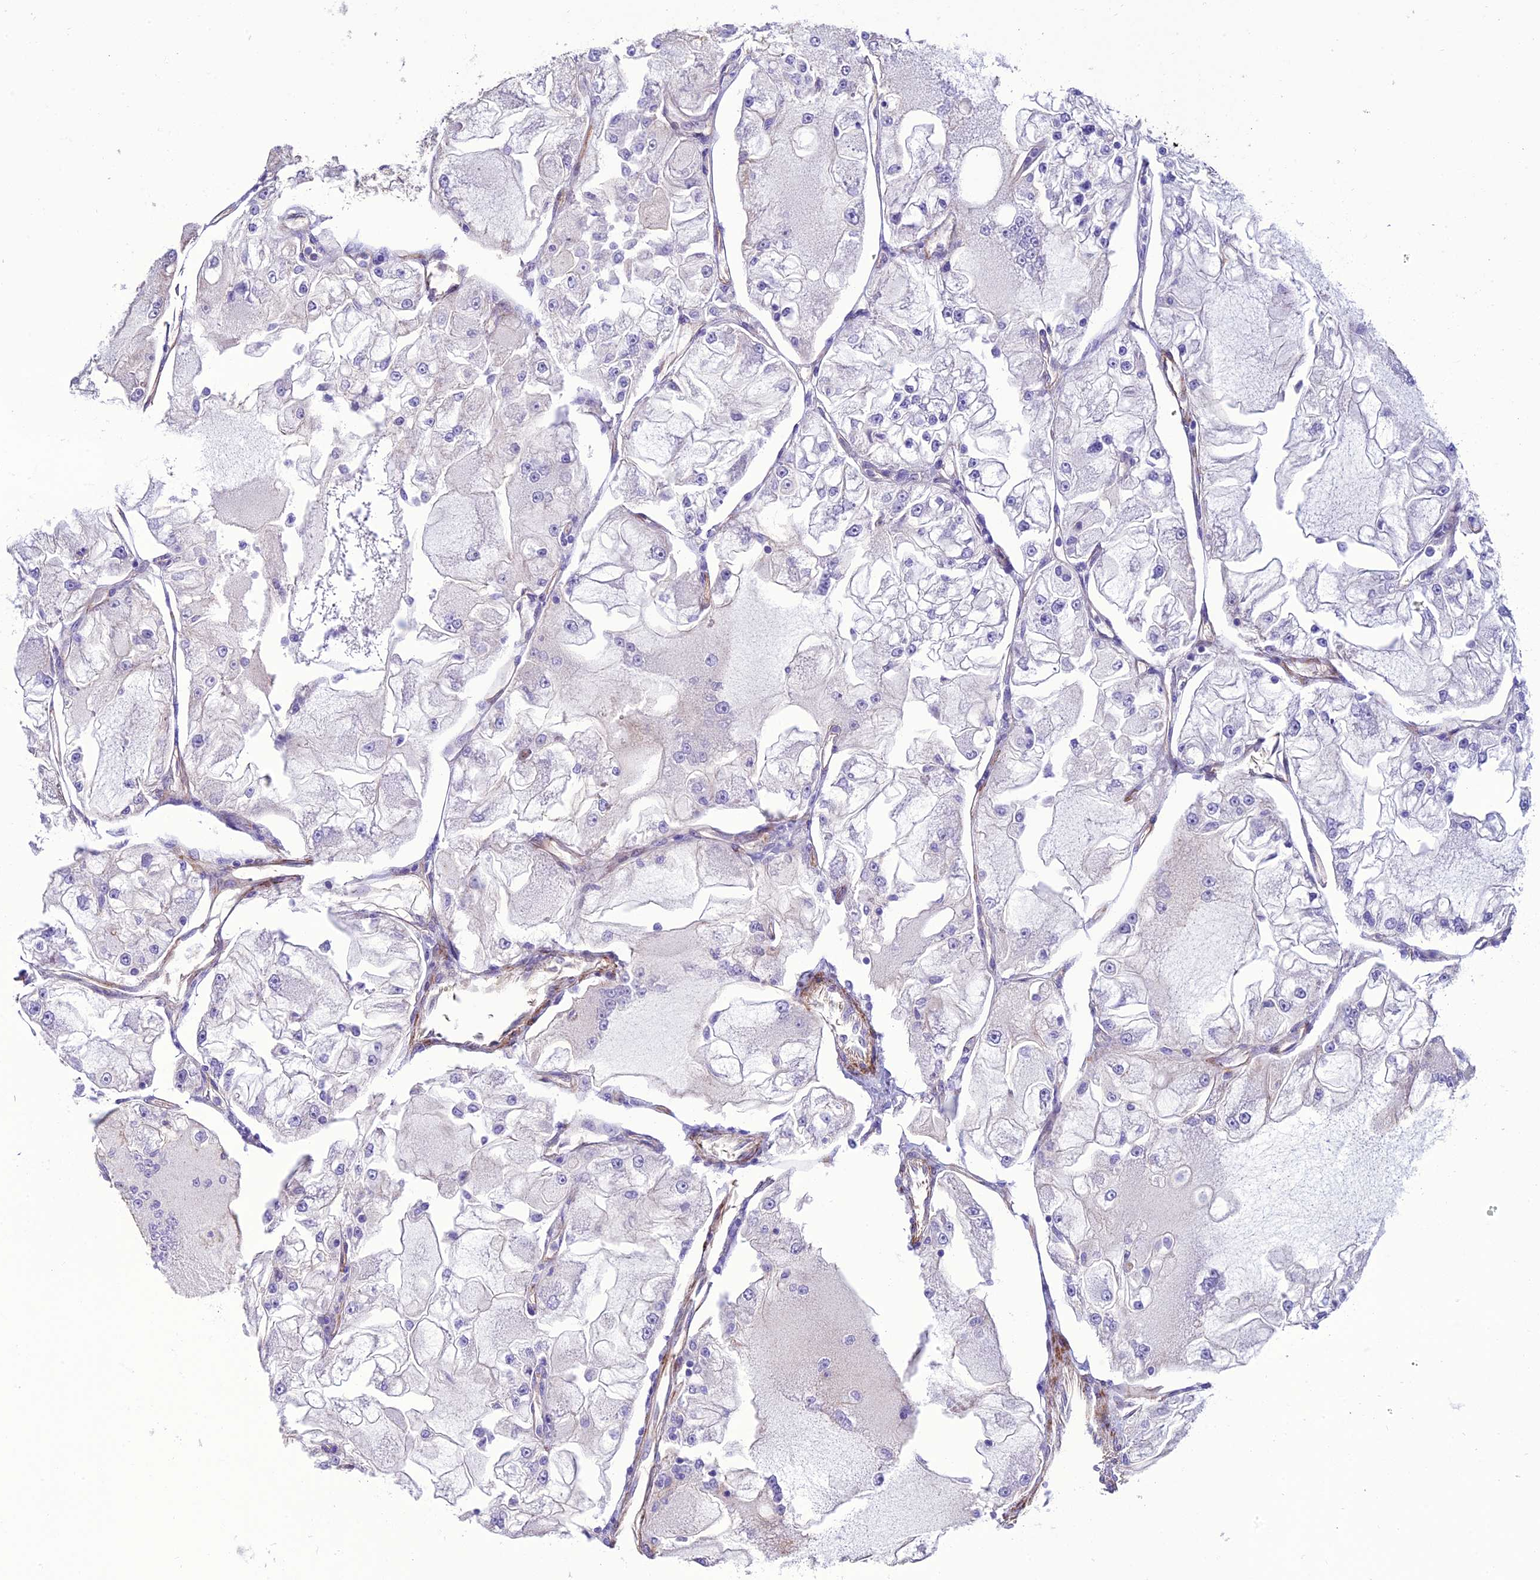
{"staining": {"intensity": "negative", "quantity": "none", "location": "none"}, "tissue": "renal cancer", "cell_type": "Tumor cells", "image_type": "cancer", "snomed": [{"axis": "morphology", "description": "Adenocarcinoma, NOS"}, {"axis": "topography", "description": "Kidney"}], "caption": "There is no significant expression in tumor cells of adenocarcinoma (renal). (DAB immunohistochemistry (IHC) visualized using brightfield microscopy, high magnification).", "gene": "REX1BD", "patient": {"sex": "female", "age": 72}}